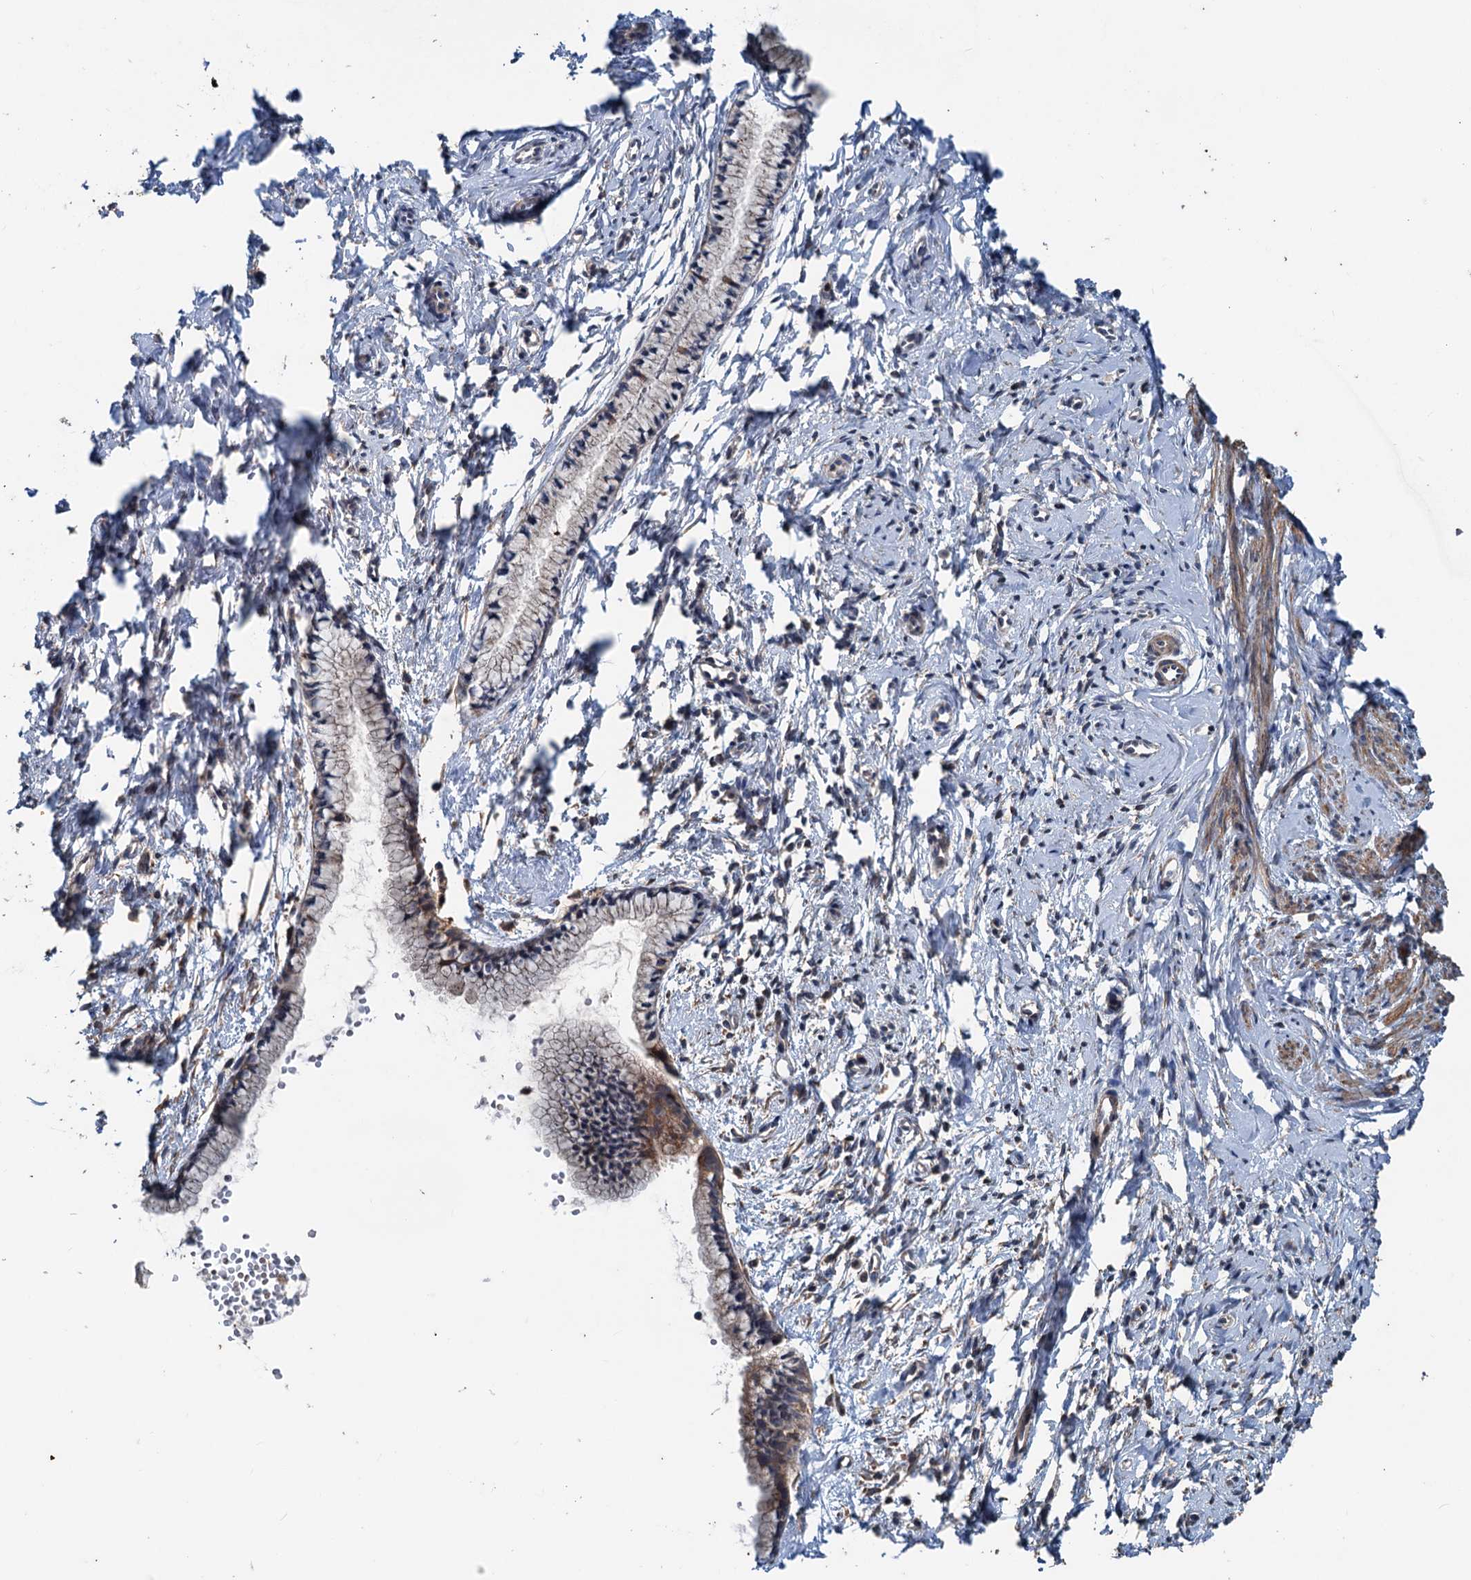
{"staining": {"intensity": "moderate", "quantity": "<25%", "location": "cytoplasmic/membranous"}, "tissue": "cervix", "cell_type": "Glandular cells", "image_type": "normal", "snomed": [{"axis": "morphology", "description": "Normal tissue, NOS"}, {"axis": "topography", "description": "Cervix"}], "caption": "About <25% of glandular cells in unremarkable human cervix display moderate cytoplasmic/membranous protein staining as visualized by brown immunohistochemical staining.", "gene": "TEDC1", "patient": {"sex": "female", "age": 57}}